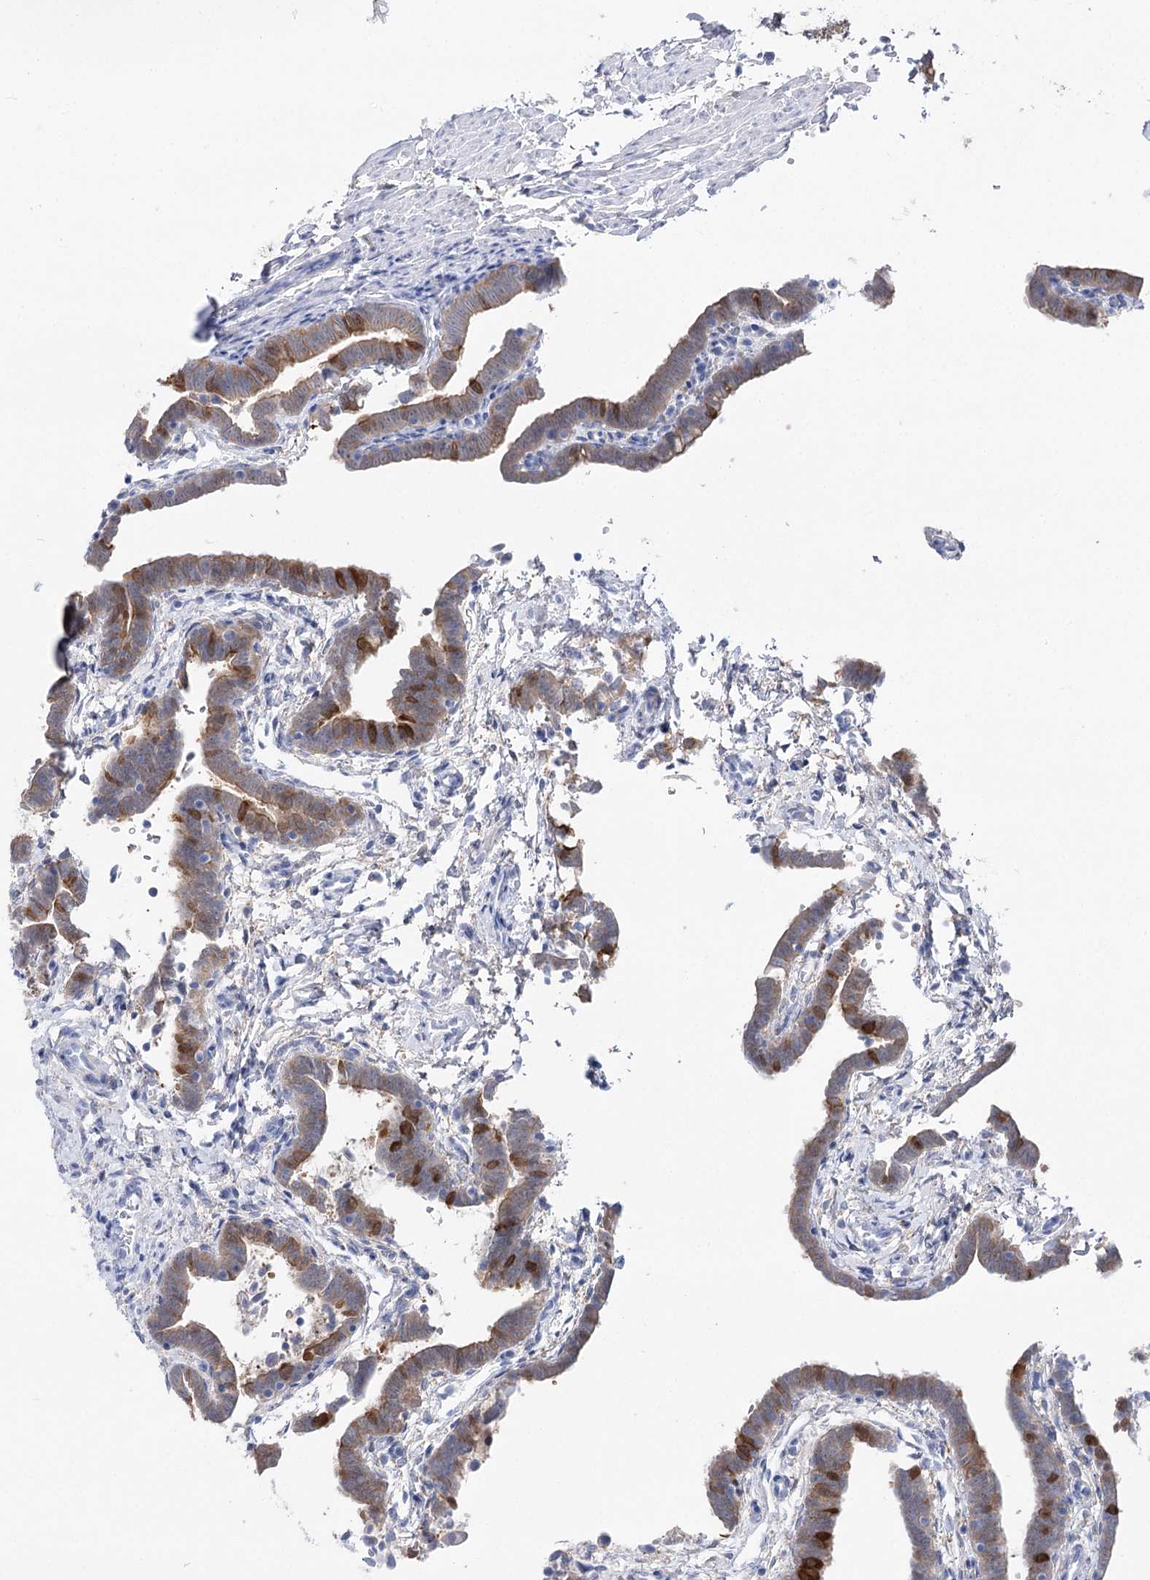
{"staining": {"intensity": "moderate", "quantity": ">75%", "location": "cytoplasmic/membranous"}, "tissue": "fallopian tube", "cell_type": "Glandular cells", "image_type": "normal", "snomed": [{"axis": "morphology", "description": "Normal tissue, NOS"}, {"axis": "topography", "description": "Fallopian tube"}], "caption": "Immunohistochemical staining of benign fallopian tube demonstrates >75% levels of moderate cytoplasmic/membranous protein expression in approximately >75% of glandular cells. (brown staining indicates protein expression, while blue staining denotes nuclei).", "gene": "UGDH", "patient": {"sex": "female", "age": 36}}